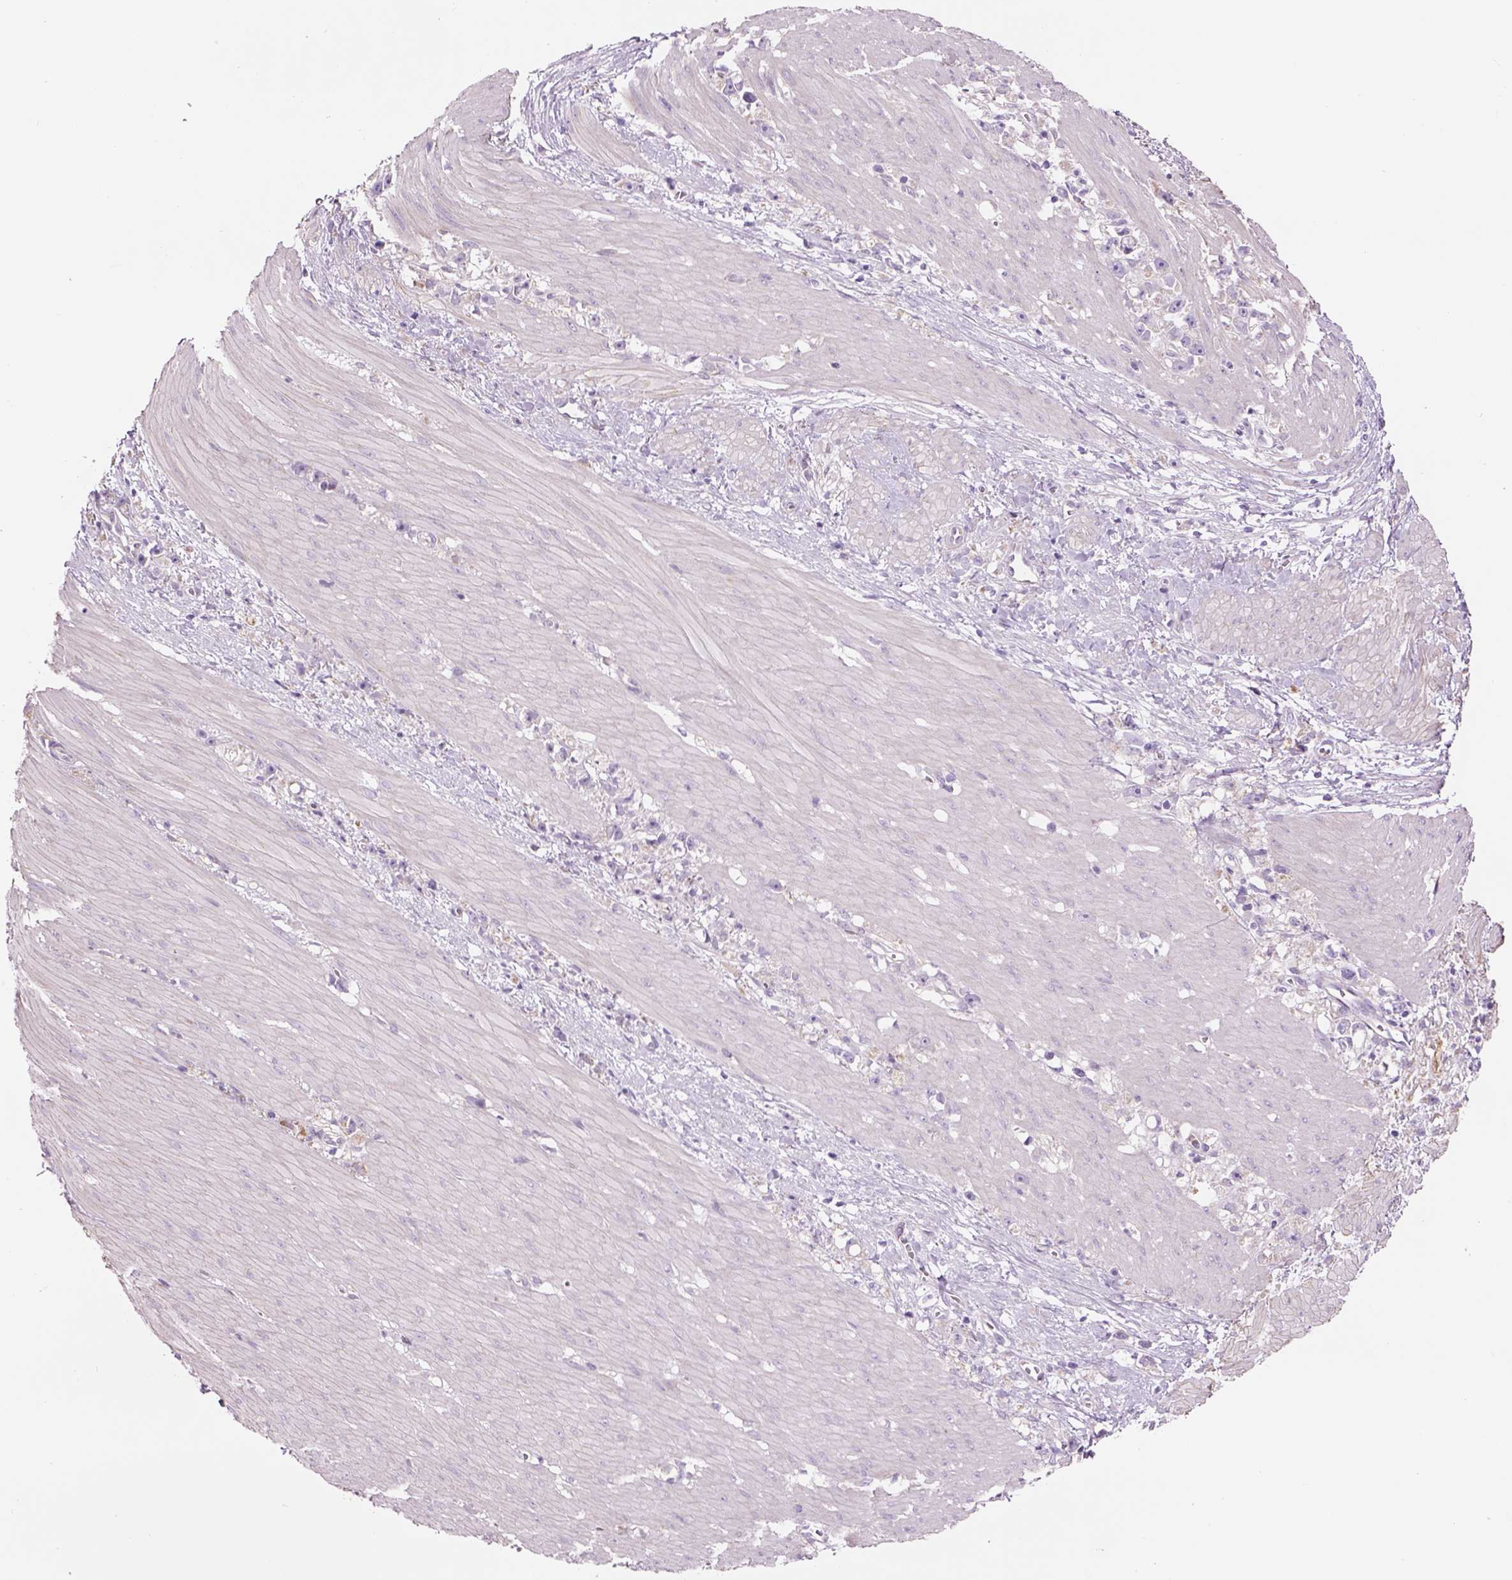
{"staining": {"intensity": "negative", "quantity": "none", "location": "none"}, "tissue": "stomach cancer", "cell_type": "Tumor cells", "image_type": "cancer", "snomed": [{"axis": "morphology", "description": "Adenocarcinoma, NOS"}, {"axis": "topography", "description": "Stomach"}], "caption": "Stomach adenocarcinoma stained for a protein using IHC demonstrates no expression tumor cells.", "gene": "IFT52", "patient": {"sex": "female", "age": 59}}